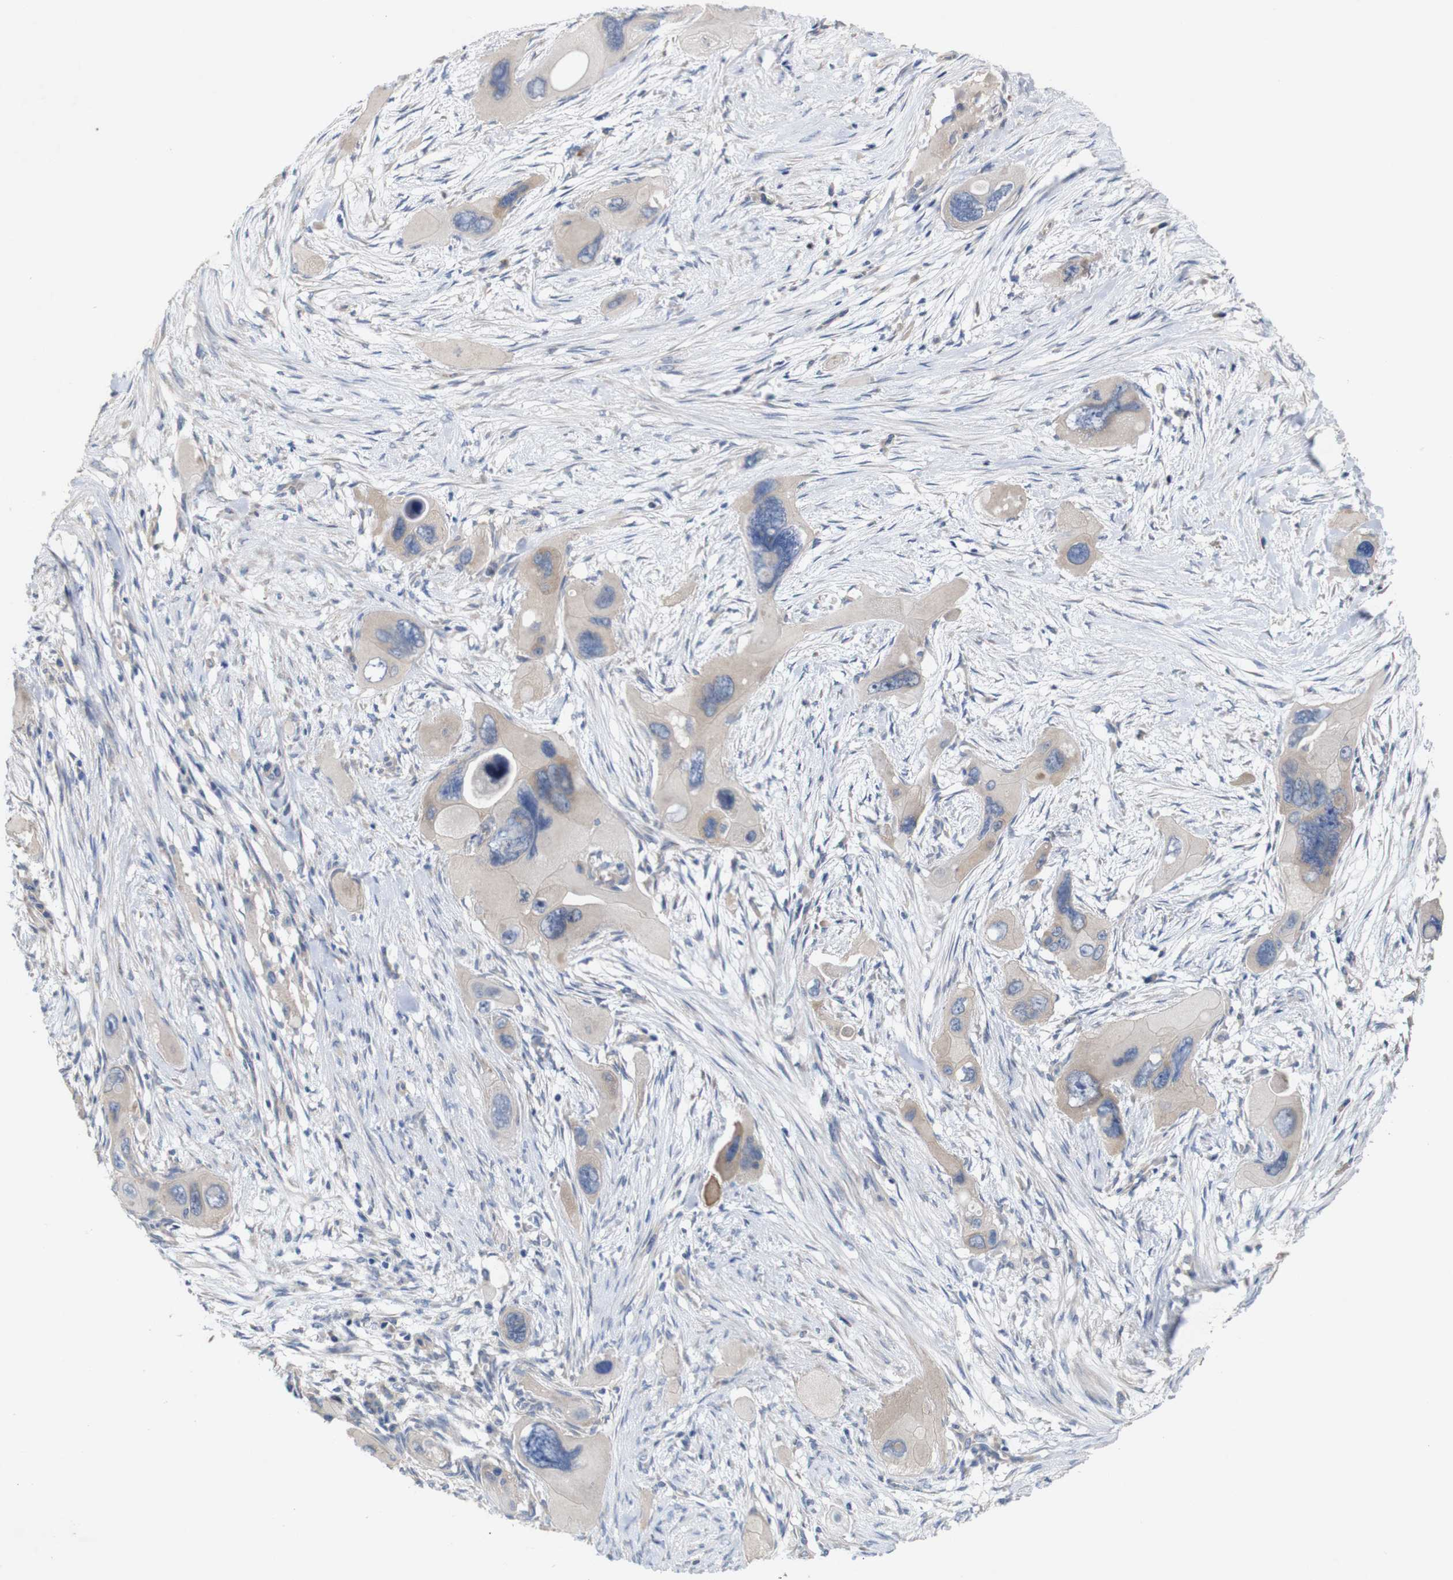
{"staining": {"intensity": "weak", "quantity": ">75%", "location": "cytoplasmic/membranous"}, "tissue": "pancreatic cancer", "cell_type": "Tumor cells", "image_type": "cancer", "snomed": [{"axis": "morphology", "description": "Adenocarcinoma, NOS"}, {"axis": "topography", "description": "Pancreas"}], "caption": "Pancreatic adenocarcinoma tissue shows weak cytoplasmic/membranous expression in approximately >75% of tumor cells", "gene": "MYEOV", "patient": {"sex": "male", "age": 73}}